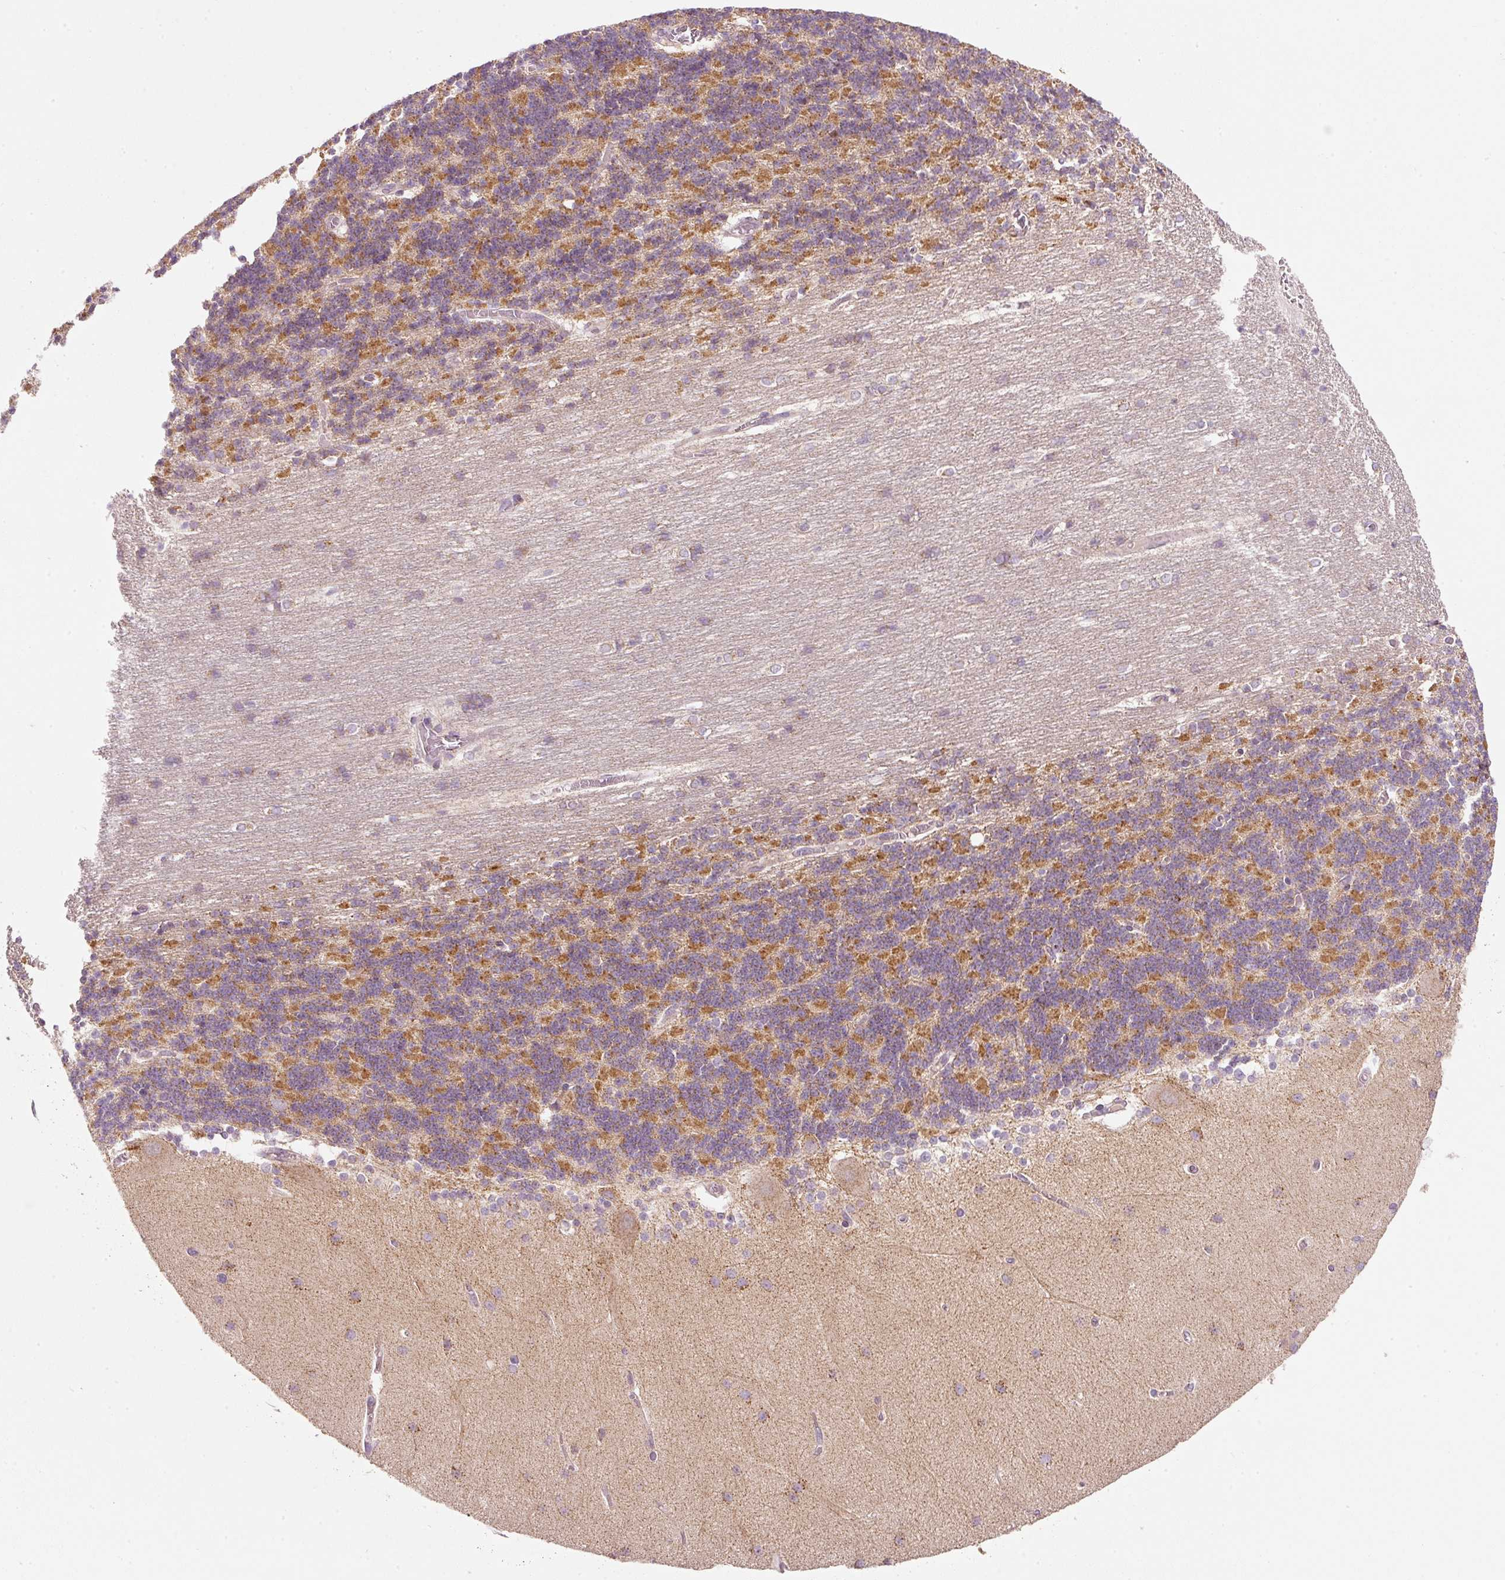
{"staining": {"intensity": "strong", "quantity": "25%-75%", "location": "cytoplasmic/membranous"}, "tissue": "cerebellum", "cell_type": "Cells in granular layer", "image_type": "normal", "snomed": [{"axis": "morphology", "description": "Normal tissue, NOS"}, {"axis": "topography", "description": "Cerebellum"}], "caption": "A brown stain labels strong cytoplasmic/membranous staining of a protein in cells in granular layer of unremarkable human cerebellum.", "gene": "FAM78B", "patient": {"sex": "female", "age": 54}}